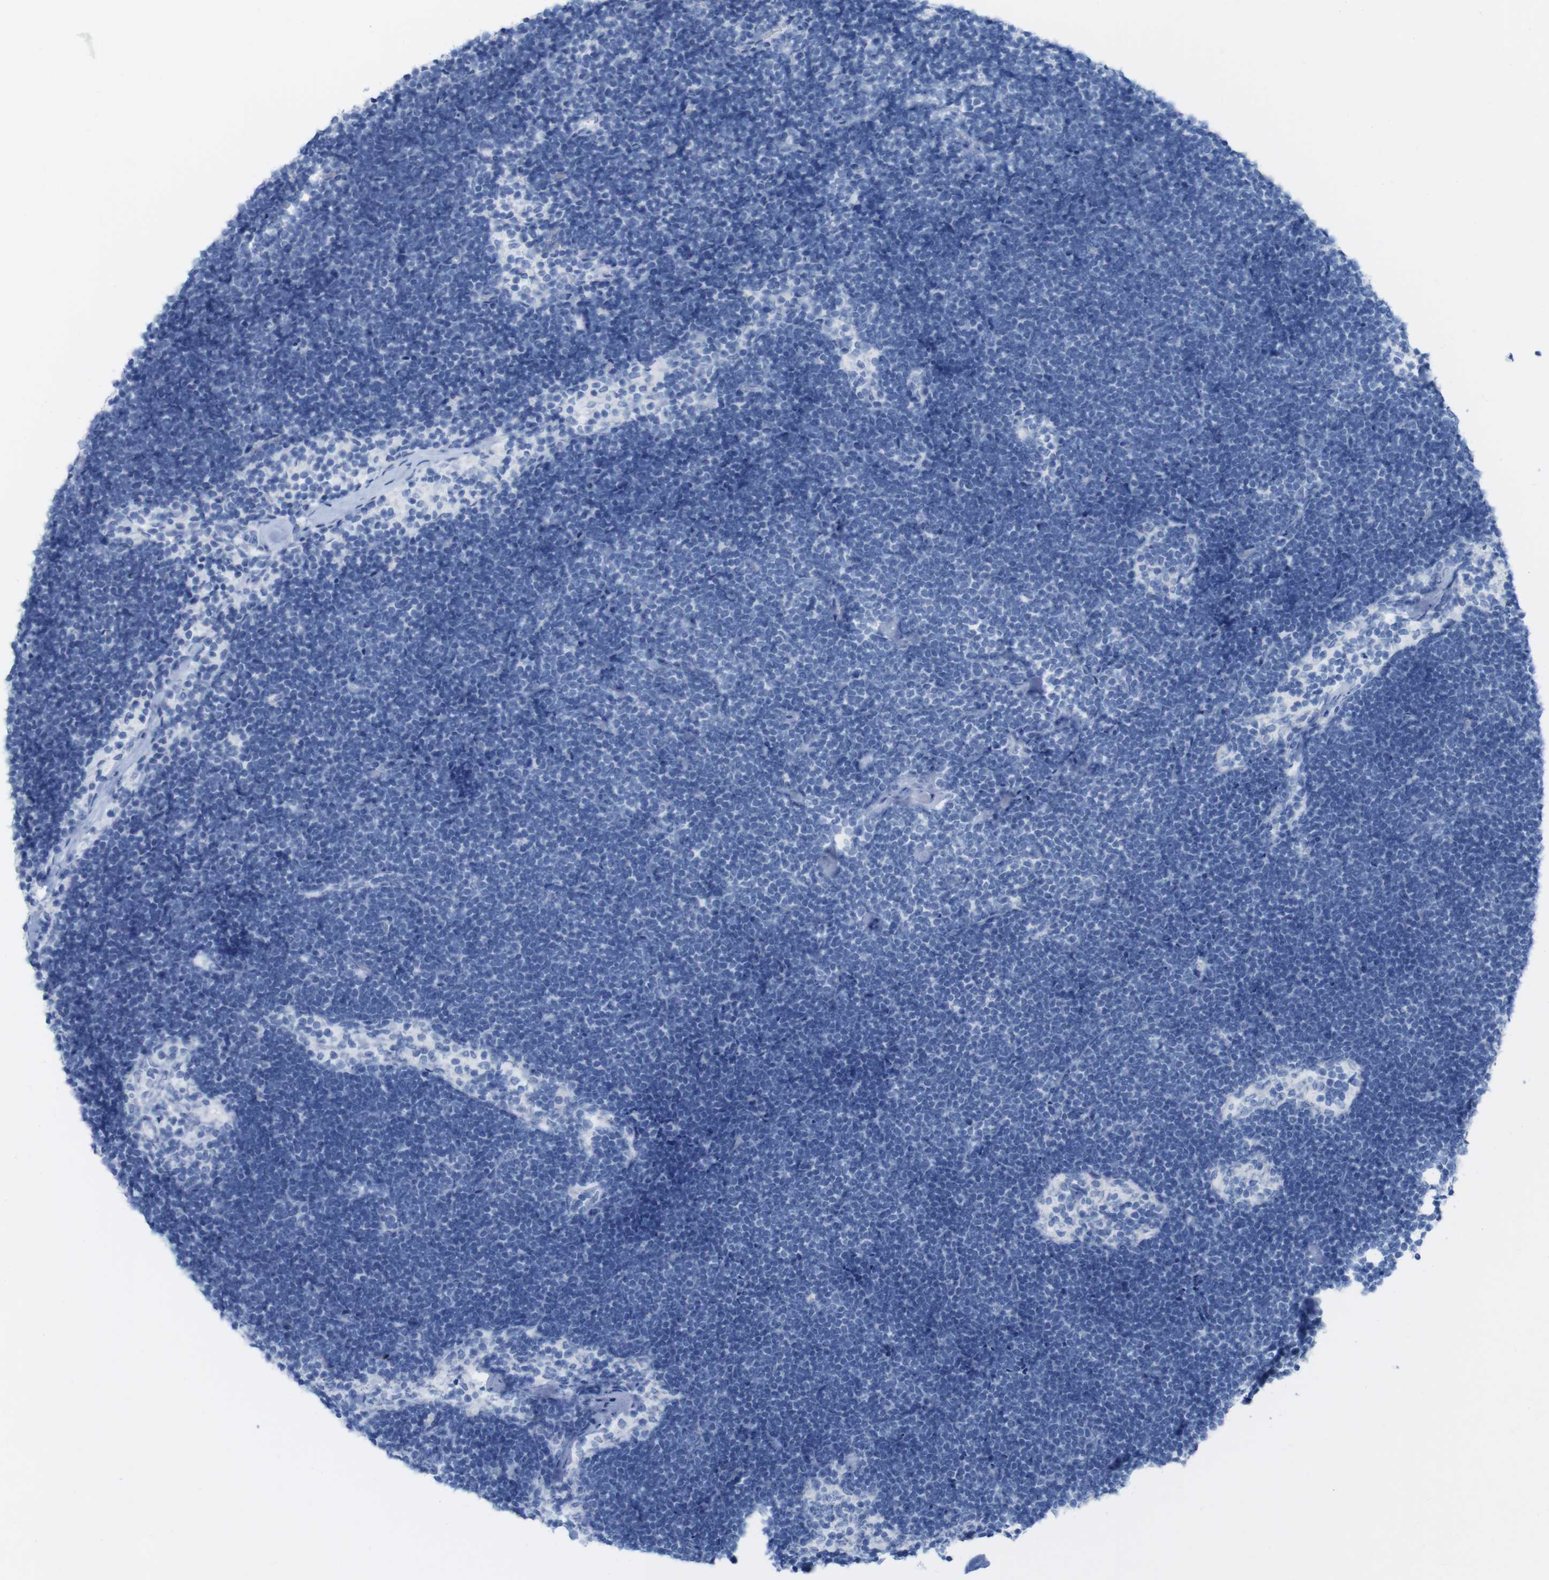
{"staining": {"intensity": "negative", "quantity": "none", "location": "none"}, "tissue": "lymph node", "cell_type": "Germinal center cells", "image_type": "normal", "snomed": [{"axis": "morphology", "description": "Normal tissue, NOS"}, {"axis": "topography", "description": "Lymph node"}], "caption": "This is an immunohistochemistry (IHC) histopathology image of normal human lymph node. There is no positivity in germinal center cells.", "gene": "MYH7", "patient": {"sex": "male", "age": 63}}